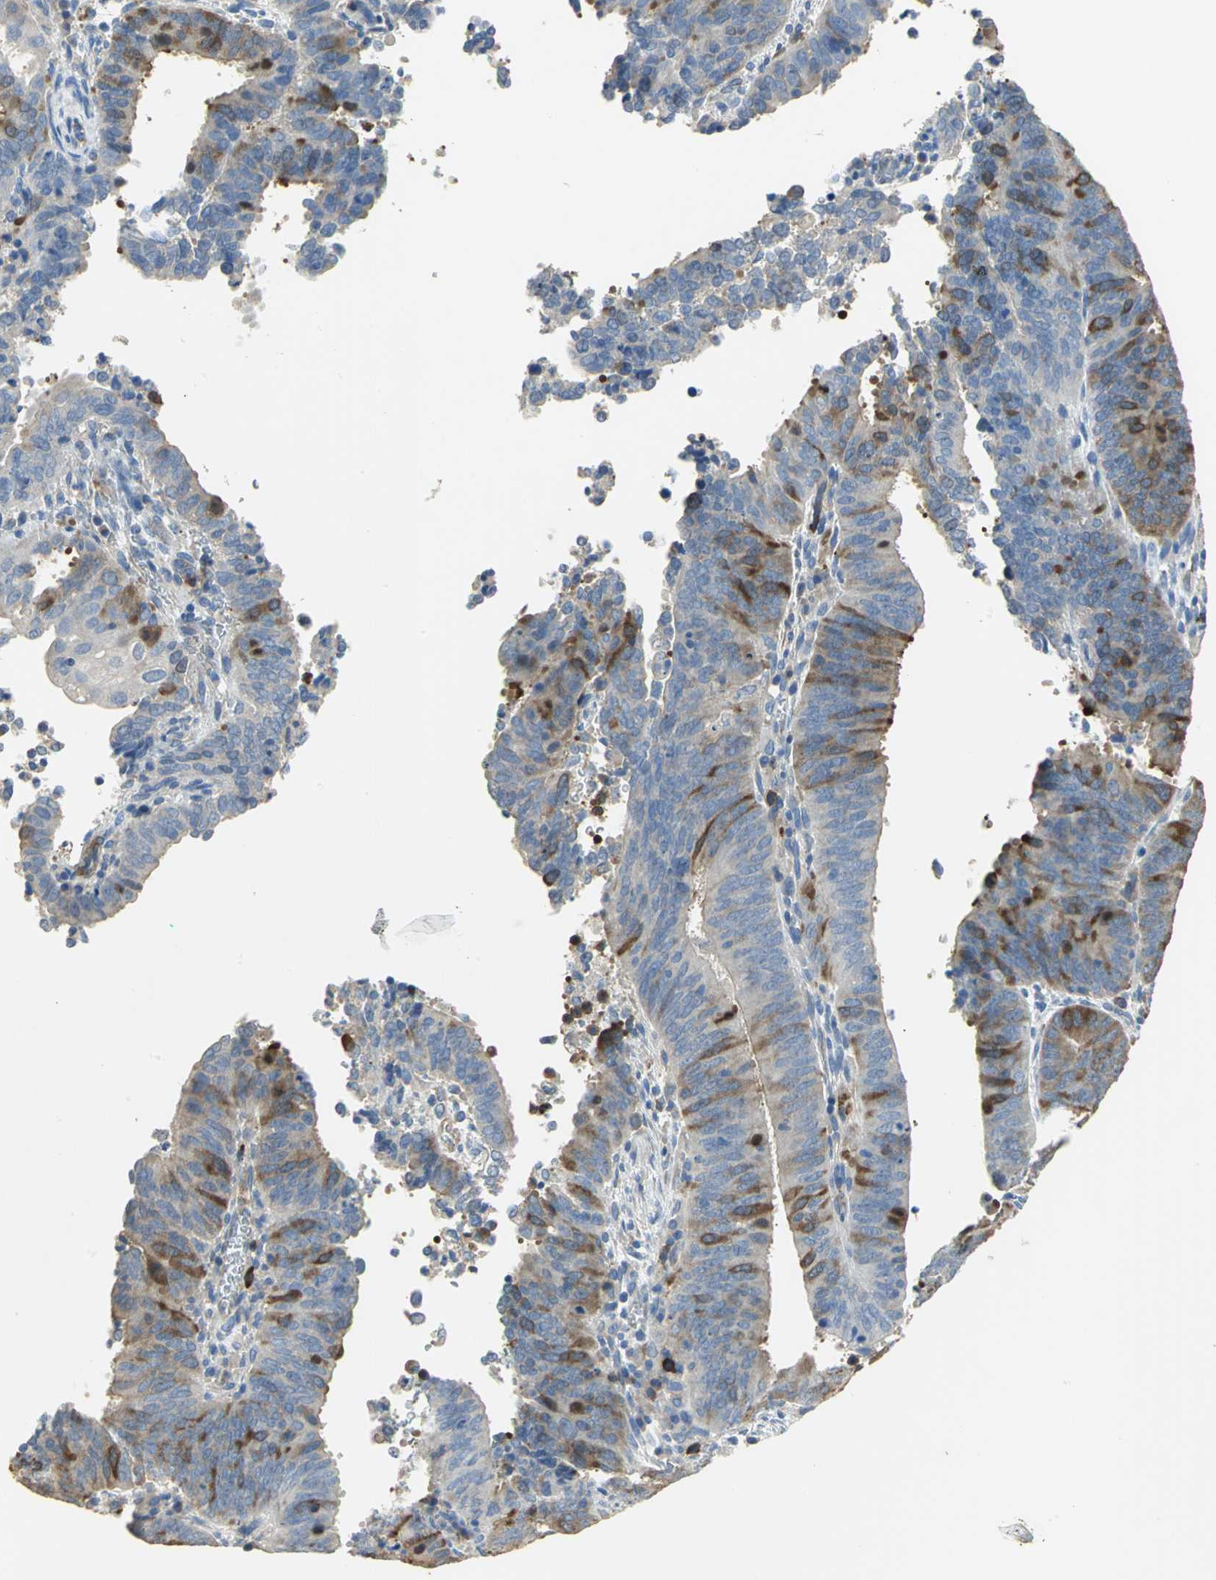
{"staining": {"intensity": "strong", "quantity": "<25%", "location": "cytoplasmic/membranous"}, "tissue": "cervical cancer", "cell_type": "Tumor cells", "image_type": "cancer", "snomed": [{"axis": "morphology", "description": "Adenocarcinoma, NOS"}, {"axis": "topography", "description": "Cervix"}], "caption": "There is medium levels of strong cytoplasmic/membranous positivity in tumor cells of cervical cancer (adenocarcinoma), as demonstrated by immunohistochemical staining (brown color).", "gene": "DLGAP5", "patient": {"sex": "female", "age": 44}}